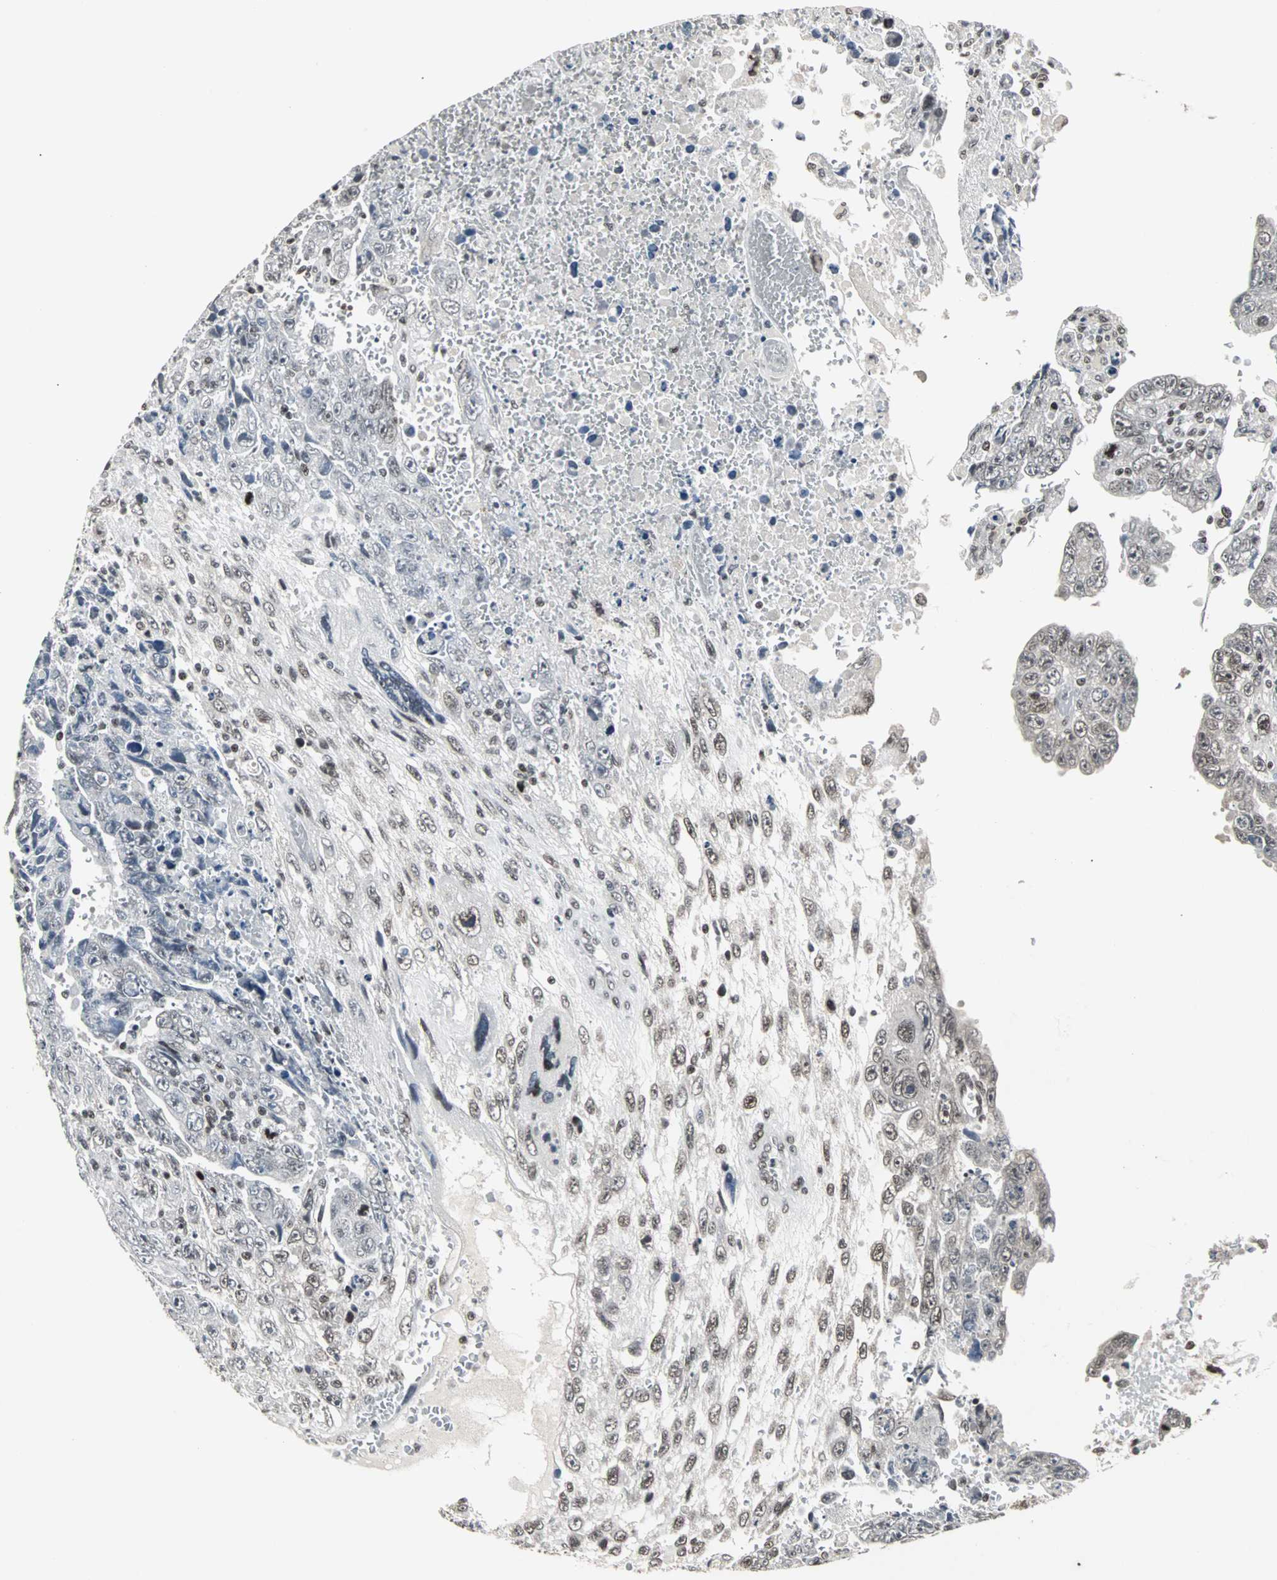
{"staining": {"intensity": "weak", "quantity": "25%-75%", "location": "nuclear"}, "tissue": "testis cancer", "cell_type": "Tumor cells", "image_type": "cancer", "snomed": [{"axis": "morphology", "description": "Carcinoma, Embryonal, NOS"}, {"axis": "topography", "description": "Testis"}], "caption": "Protein analysis of testis cancer tissue exhibits weak nuclear expression in about 25%-75% of tumor cells.", "gene": "PNKP", "patient": {"sex": "male", "age": 28}}